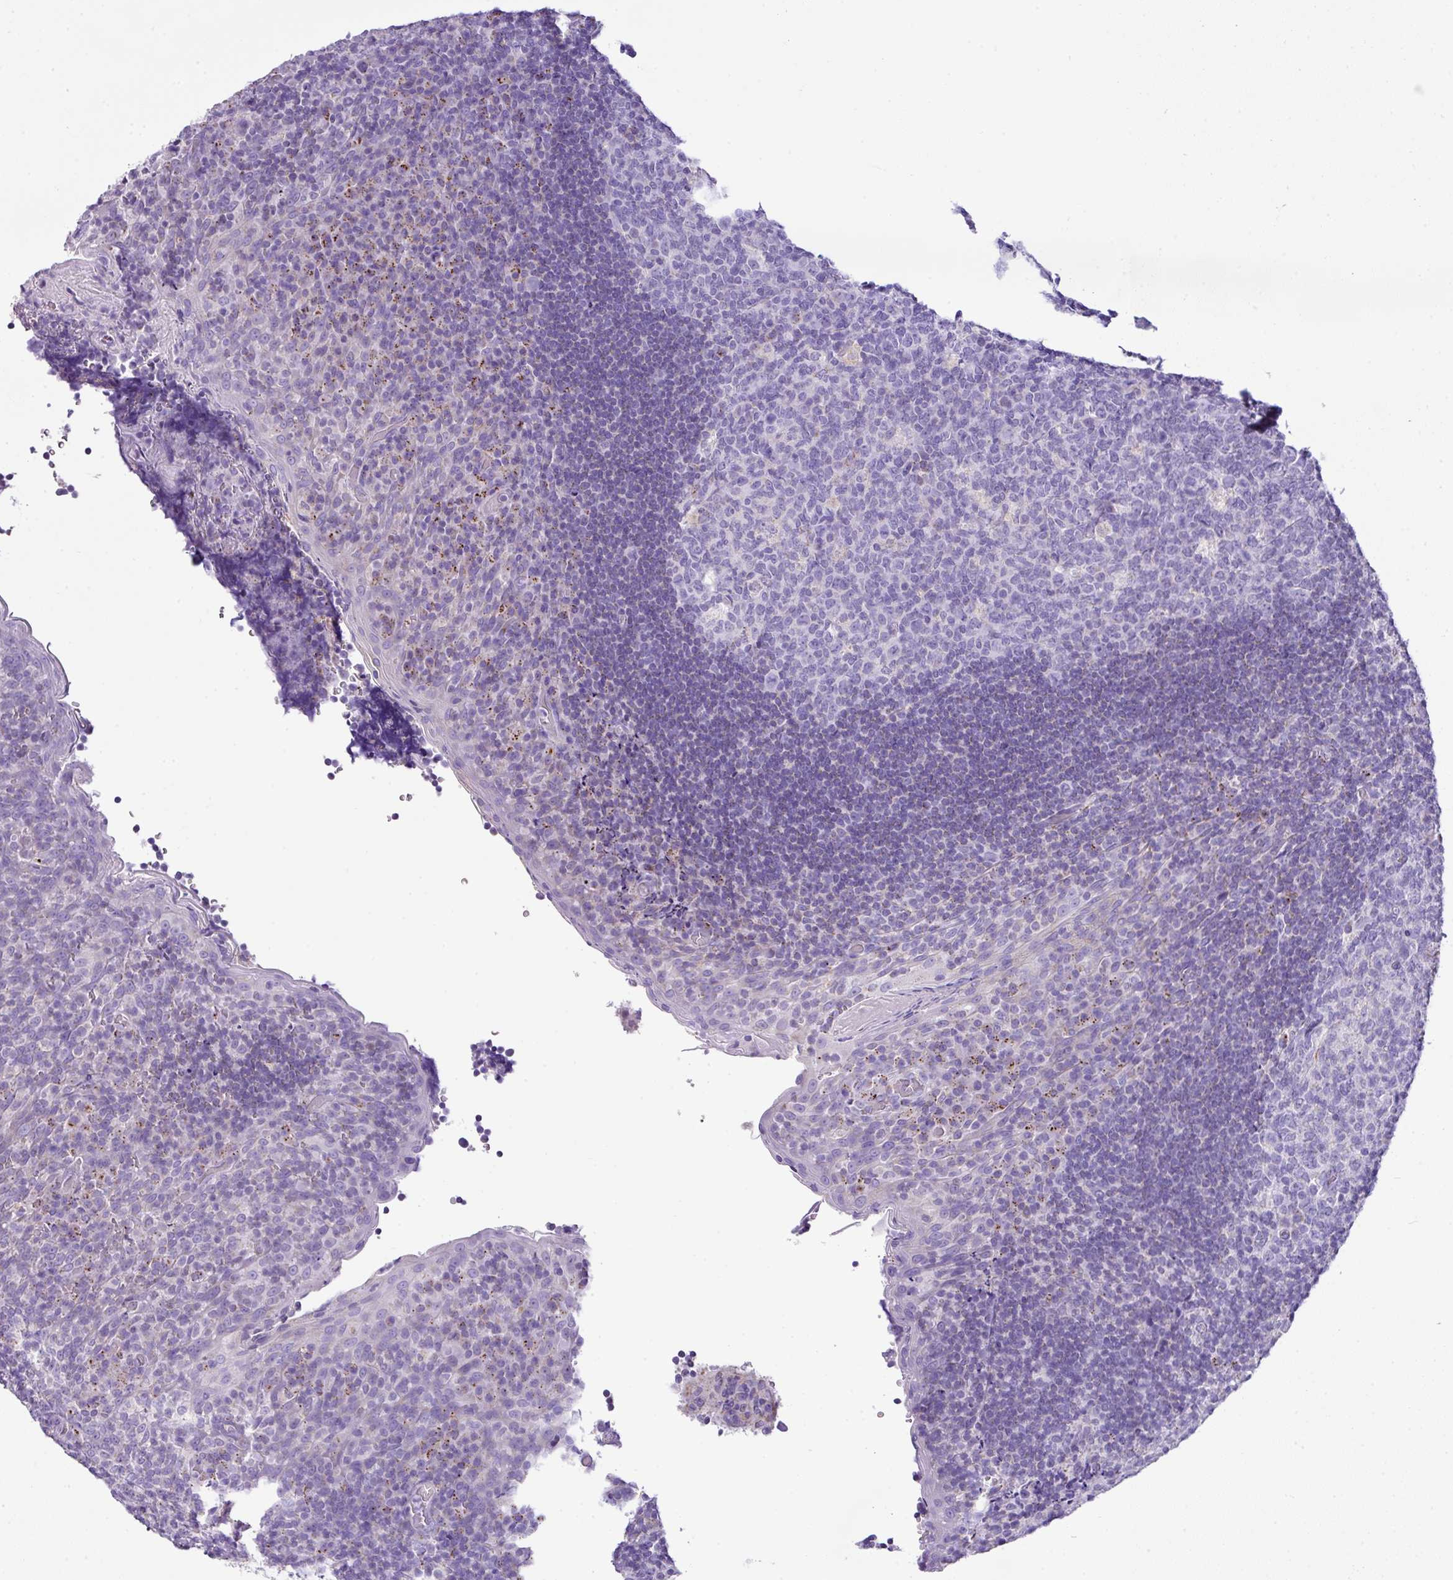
{"staining": {"intensity": "negative", "quantity": "none", "location": "none"}, "tissue": "tonsil", "cell_type": "Germinal center cells", "image_type": "normal", "snomed": [{"axis": "morphology", "description": "Normal tissue, NOS"}, {"axis": "topography", "description": "Tonsil"}], "caption": "Immunohistochemical staining of normal tonsil demonstrates no significant expression in germinal center cells. (IHC, brightfield microscopy, high magnification).", "gene": "PGAP4", "patient": {"sex": "male", "age": 17}}